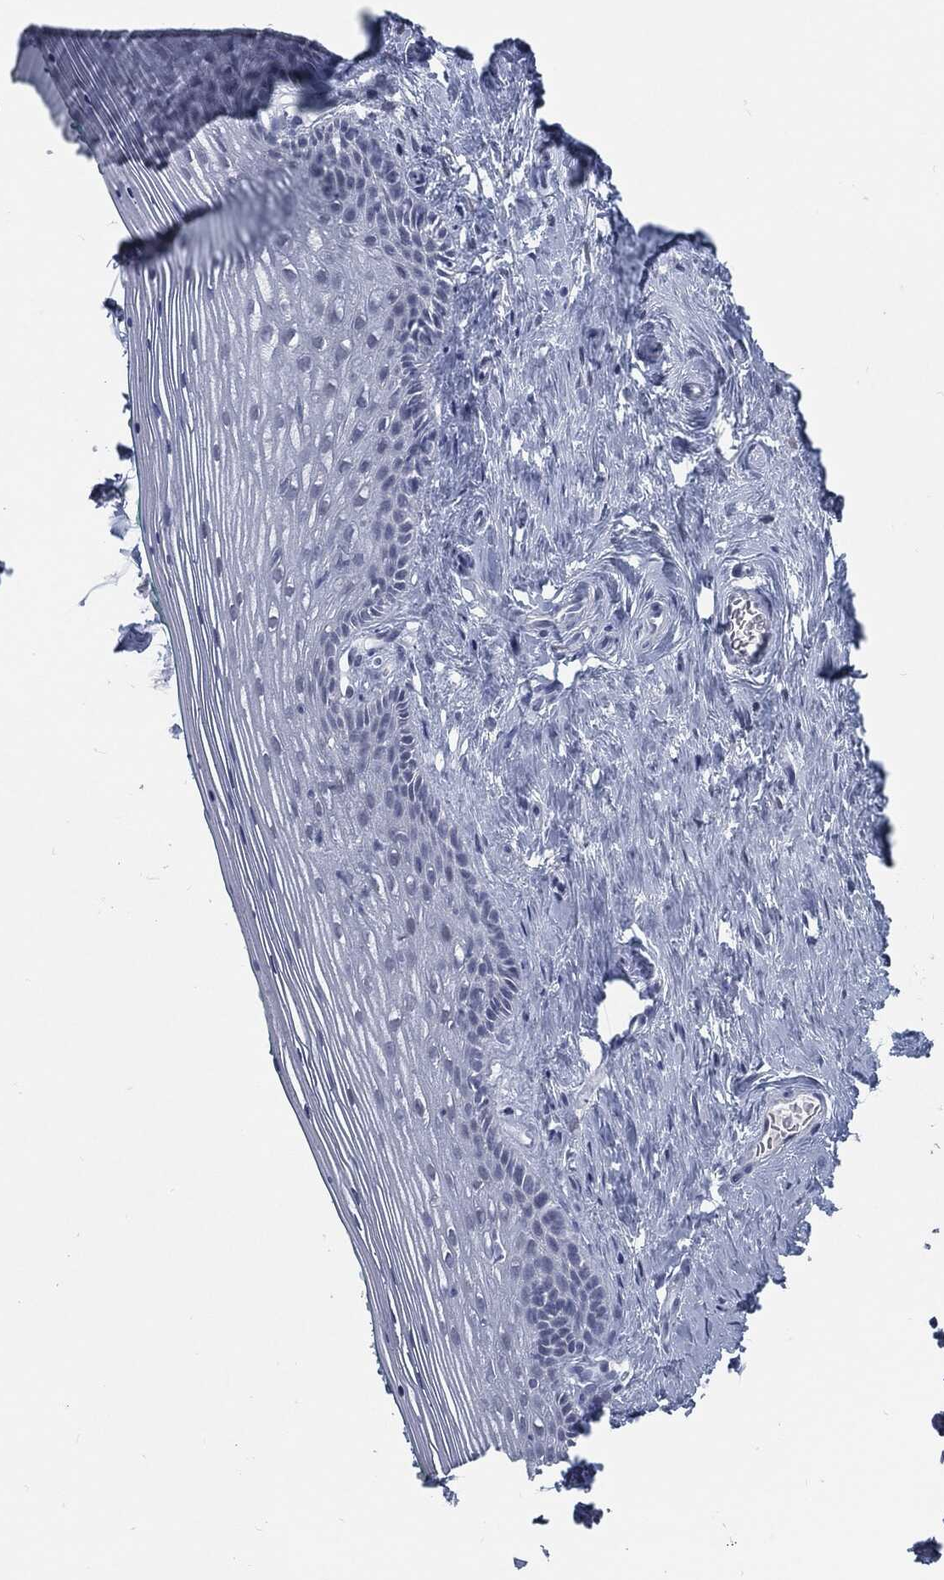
{"staining": {"intensity": "negative", "quantity": "none", "location": "none"}, "tissue": "vagina", "cell_type": "Squamous epithelial cells", "image_type": "normal", "snomed": [{"axis": "morphology", "description": "Normal tissue, NOS"}, {"axis": "topography", "description": "Vagina"}], "caption": "This micrograph is of unremarkable vagina stained with immunohistochemistry (IHC) to label a protein in brown with the nuclei are counter-stained blue. There is no expression in squamous epithelial cells.", "gene": "PROM1", "patient": {"sex": "female", "age": 45}}